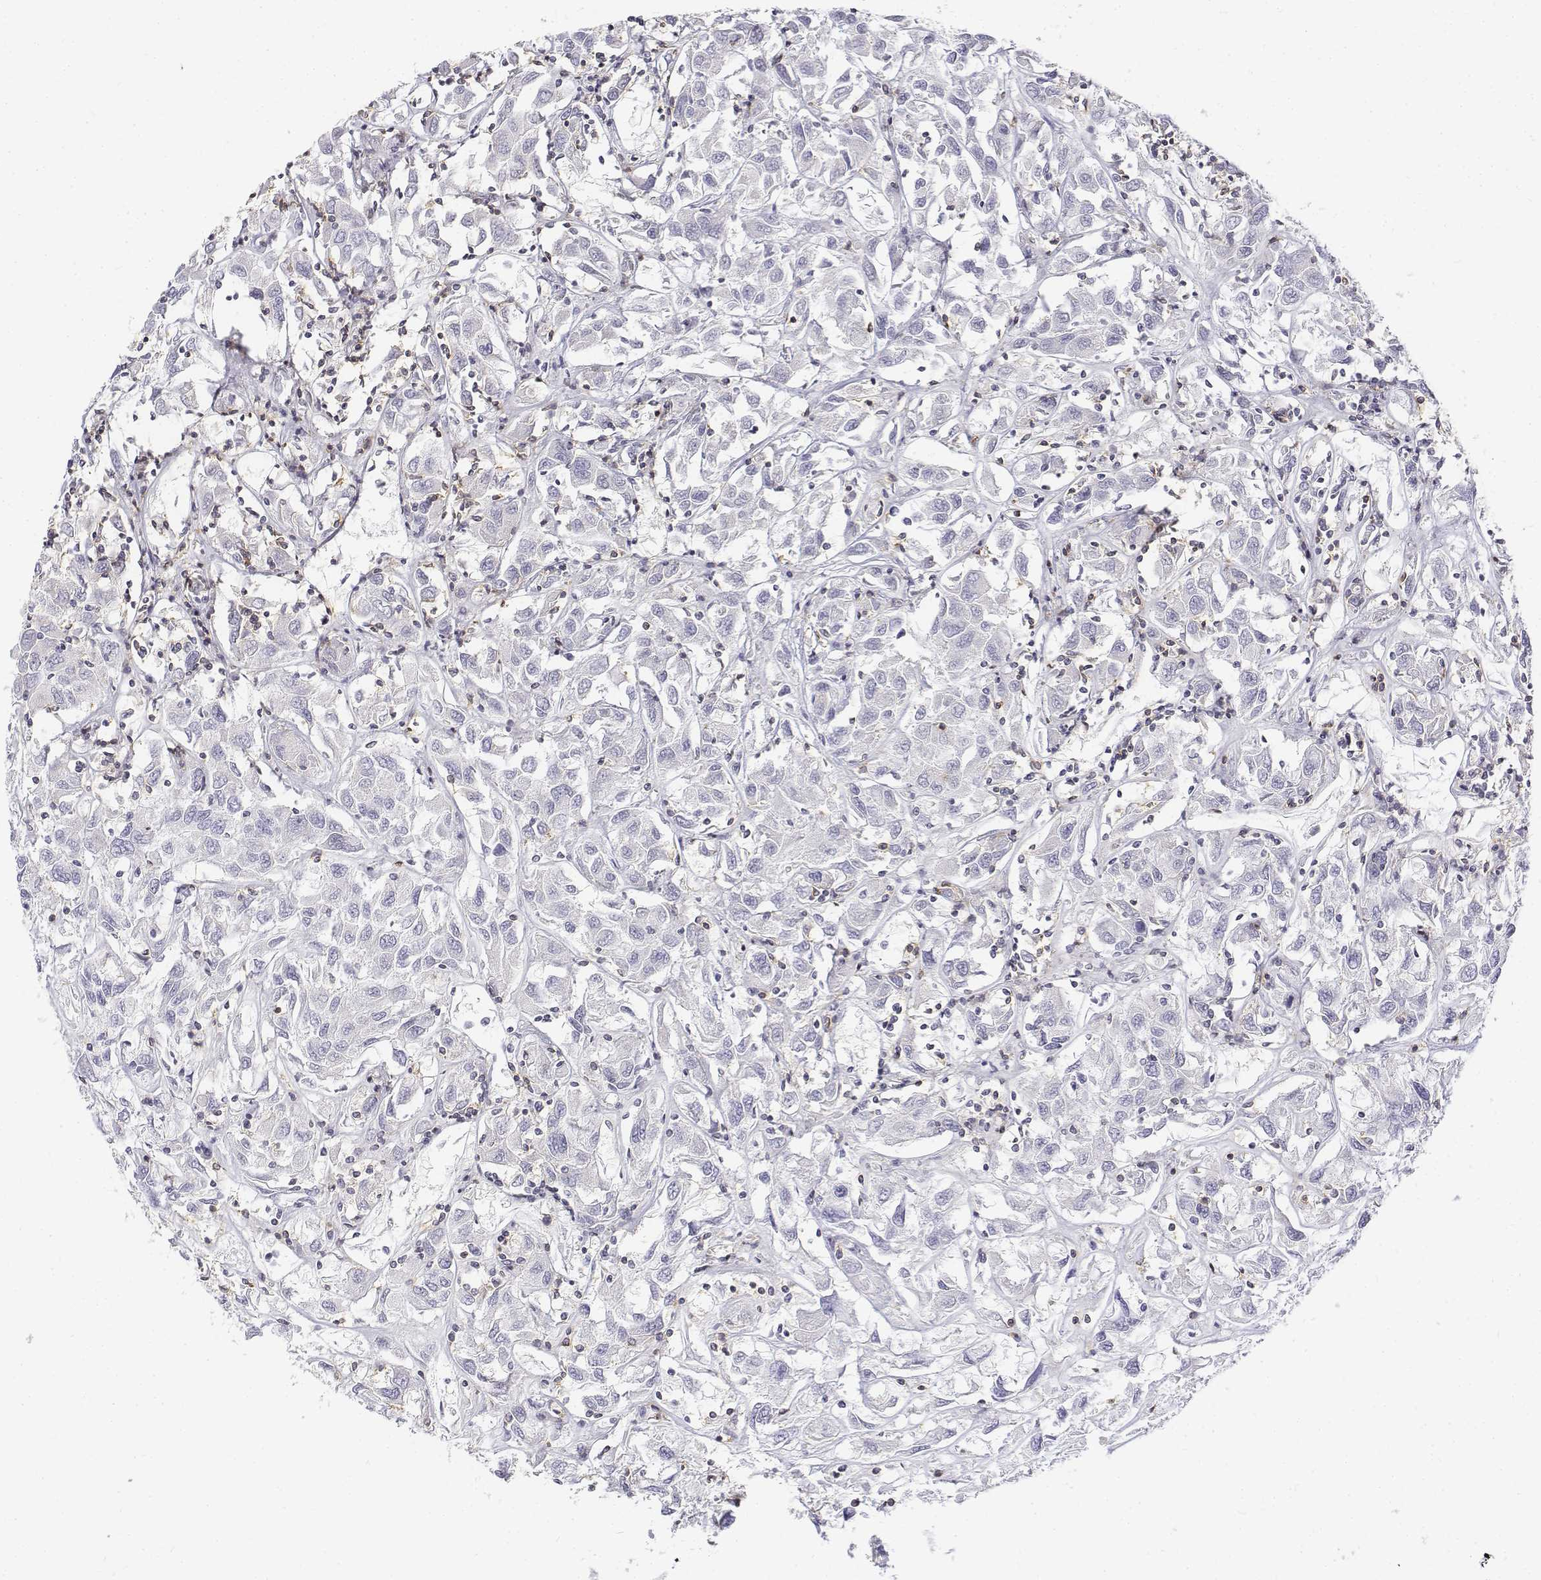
{"staining": {"intensity": "negative", "quantity": "none", "location": "none"}, "tissue": "renal cancer", "cell_type": "Tumor cells", "image_type": "cancer", "snomed": [{"axis": "morphology", "description": "Adenocarcinoma, NOS"}, {"axis": "topography", "description": "Kidney"}], "caption": "A micrograph of renal cancer stained for a protein reveals no brown staining in tumor cells.", "gene": "CD3E", "patient": {"sex": "female", "age": 76}}